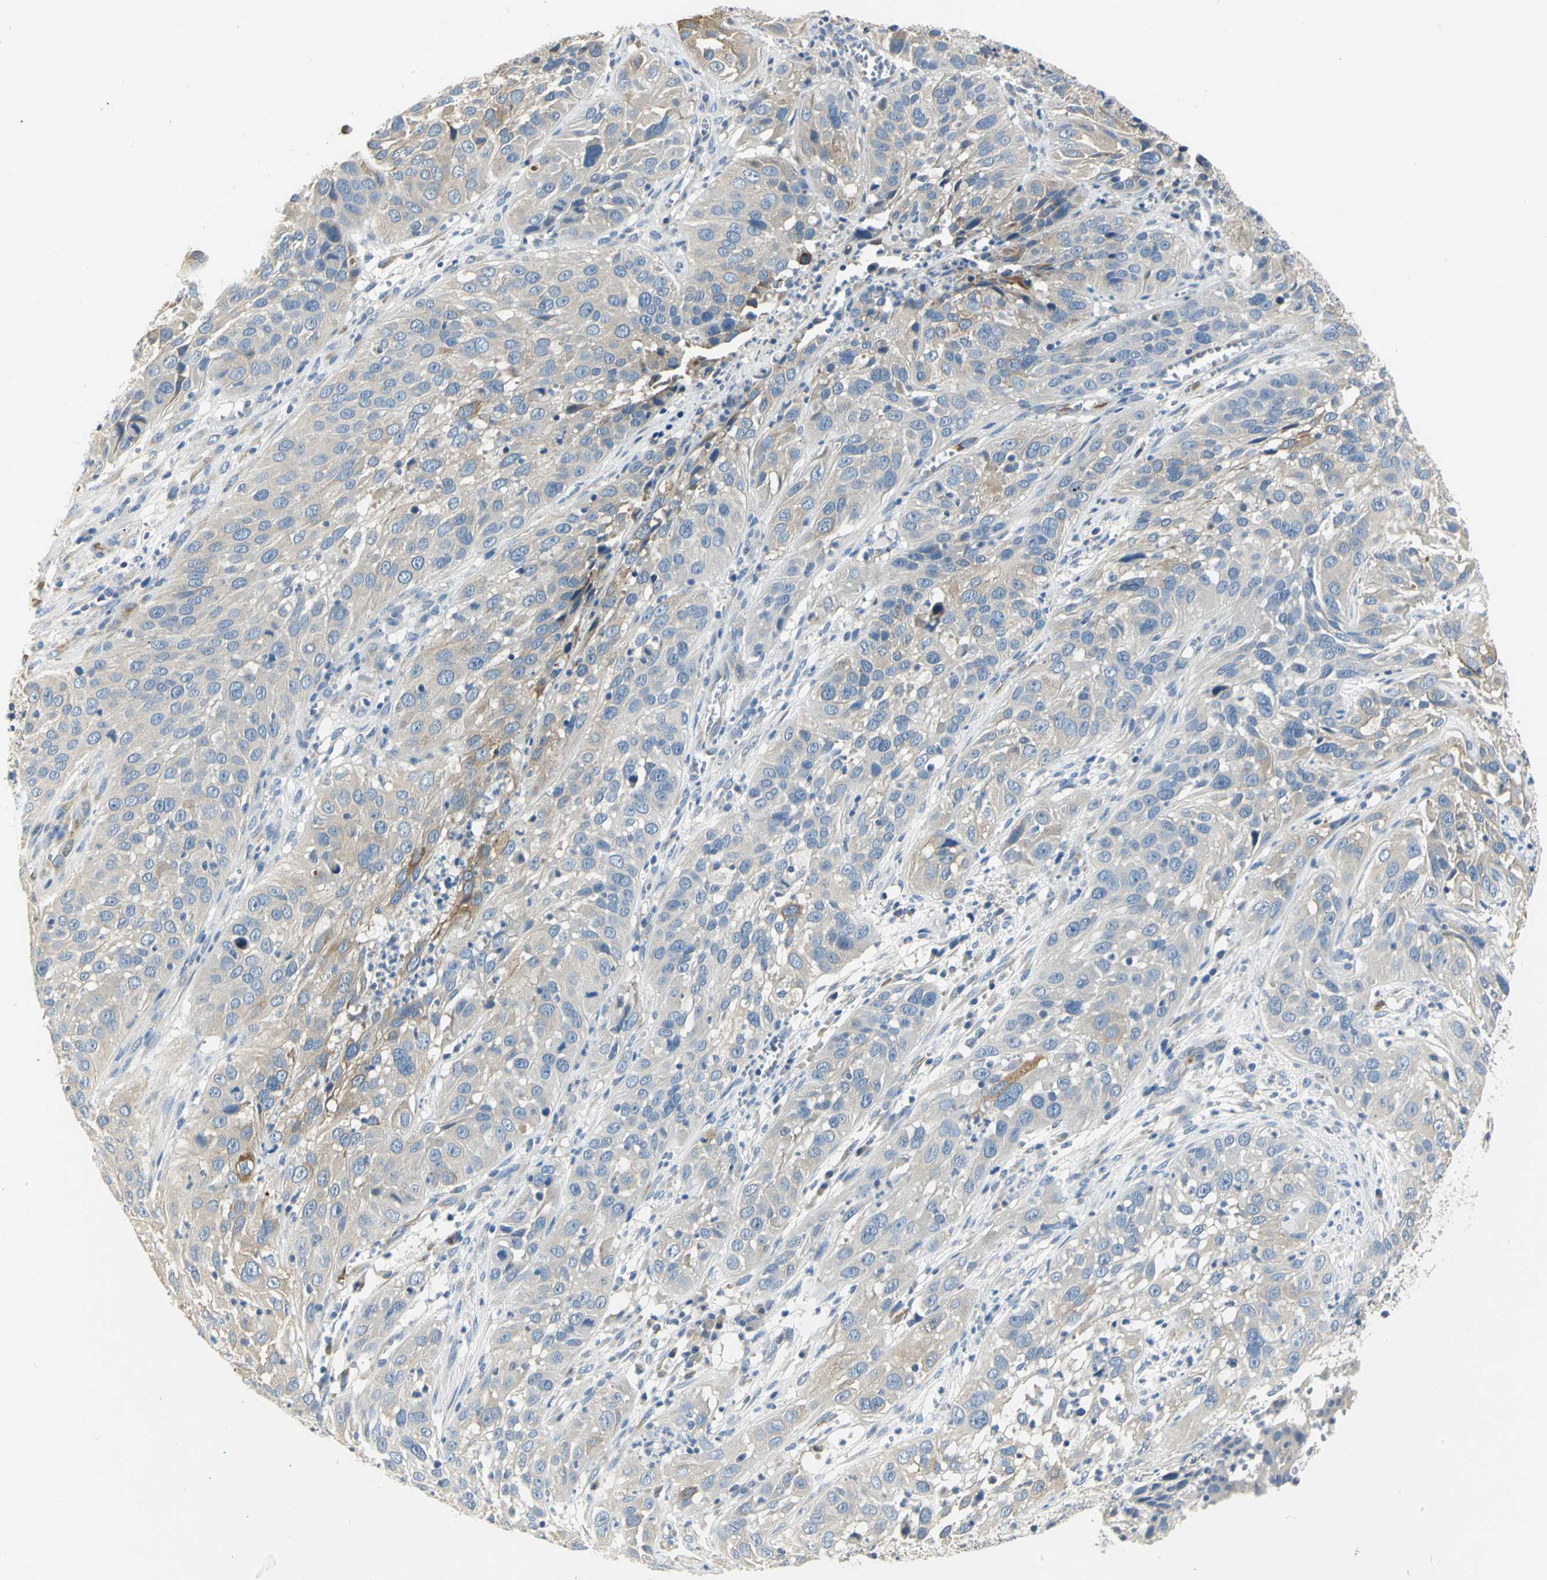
{"staining": {"intensity": "weak", "quantity": "25%-75%", "location": "cytoplasmic/membranous"}, "tissue": "cervical cancer", "cell_type": "Tumor cells", "image_type": "cancer", "snomed": [{"axis": "morphology", "description": "Squamous cell carcinoma, NOS"}, {"axis": "topography", "description": "Cervix"}], "caption": "Protein staining of cervical cancer tissue displays weak cytoplasmic/membranous staining in approximately 25%-75% of tumor cells.", "gene": "B3GNT2", "patient": {"sex": "female", "age": 32}}